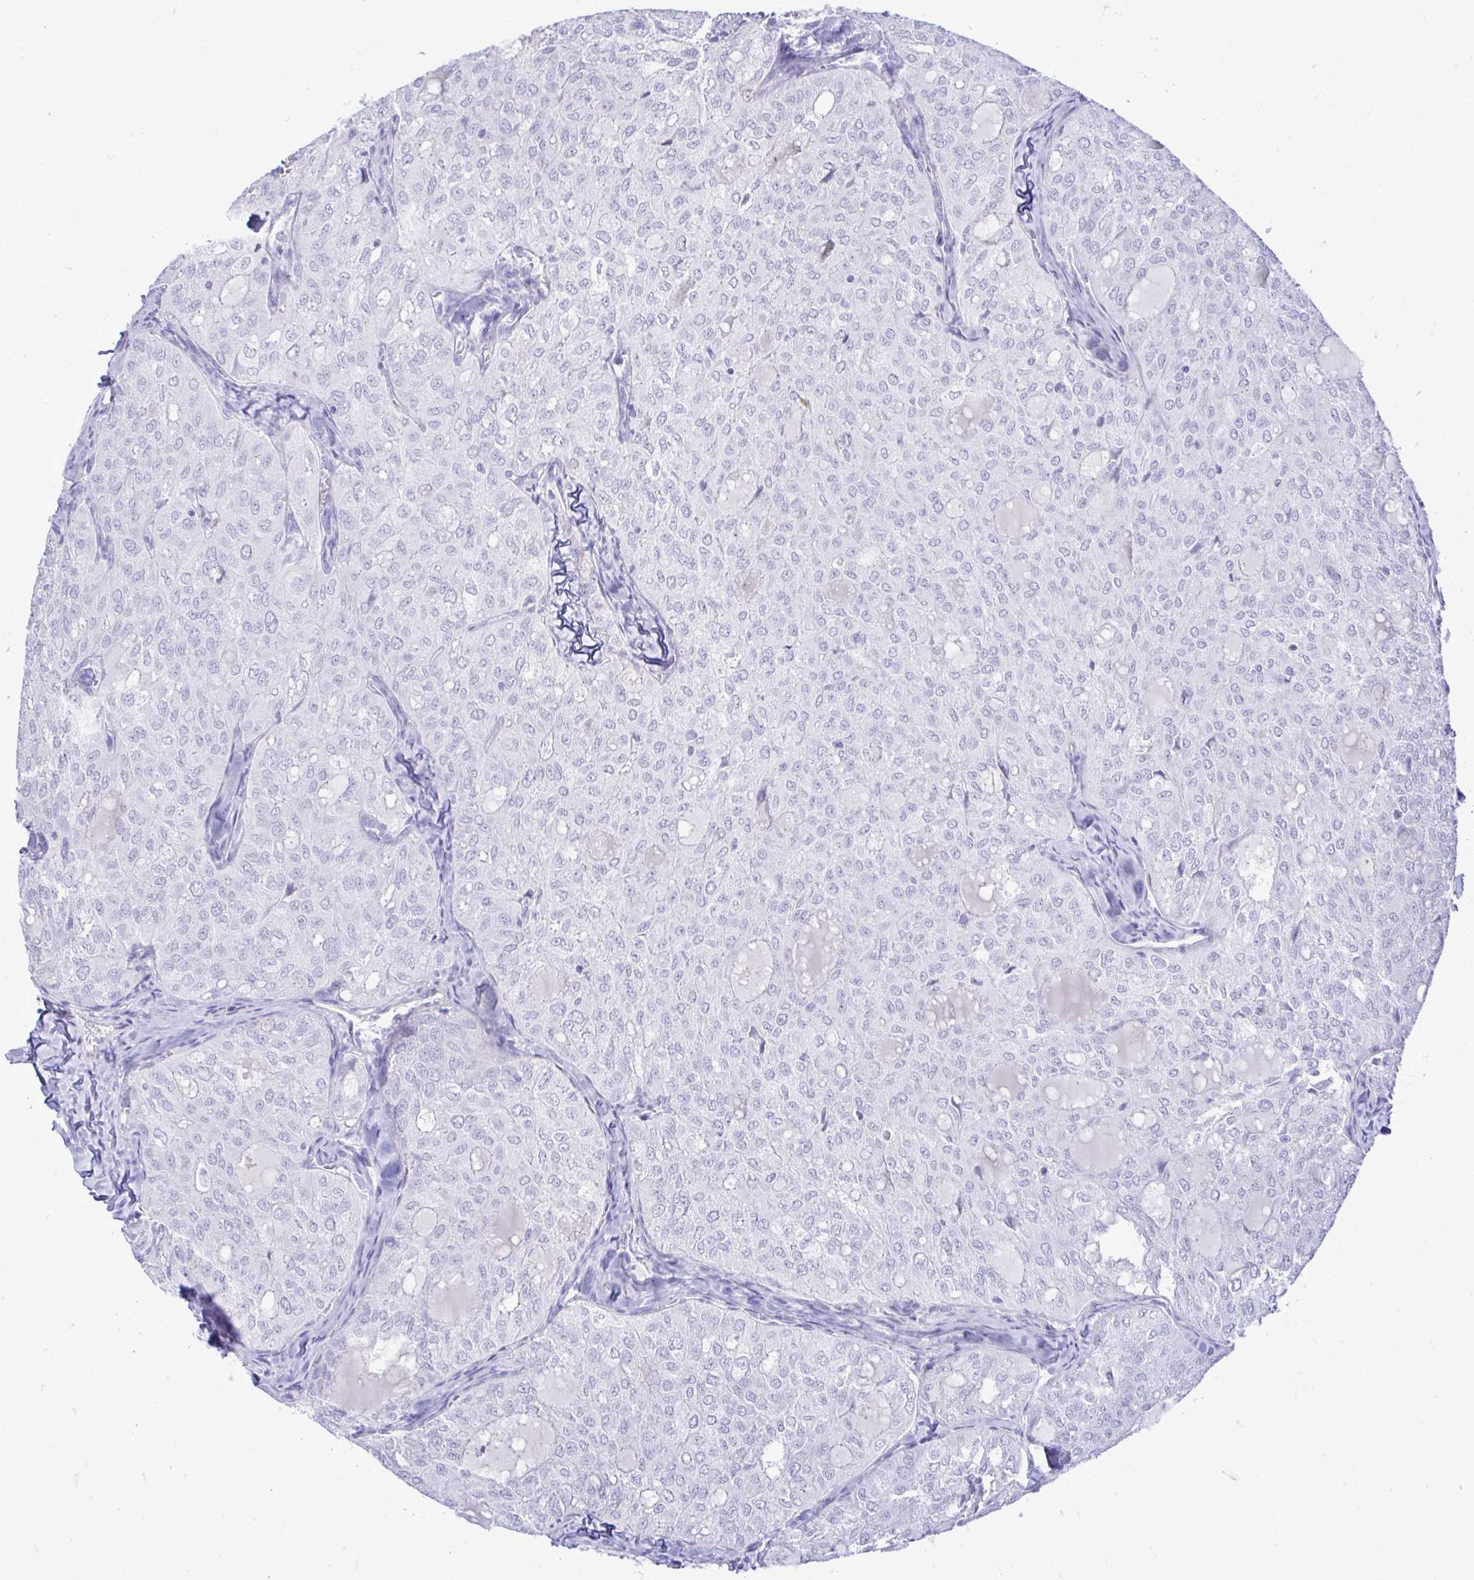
{"staining": {"intensity": "negative", "quantity": "none", "location": "none"}, "tissue": "thyroid cancer", "cell_type": "Tumor cells", "image_type": "cancer", "snomed": [{"axis": "morphology", "description": "Follicular adenoma carcinoma, NOS"}, {"axis": "topography", "description": "Thyroid gland"}], "caption": "This is an IHC image of follicular adenoma carcinoma (thyroid). There is no expression in tumor cells.", "gene": "ANKDD1B", "patient": {"sex": "male", "age": 75}}